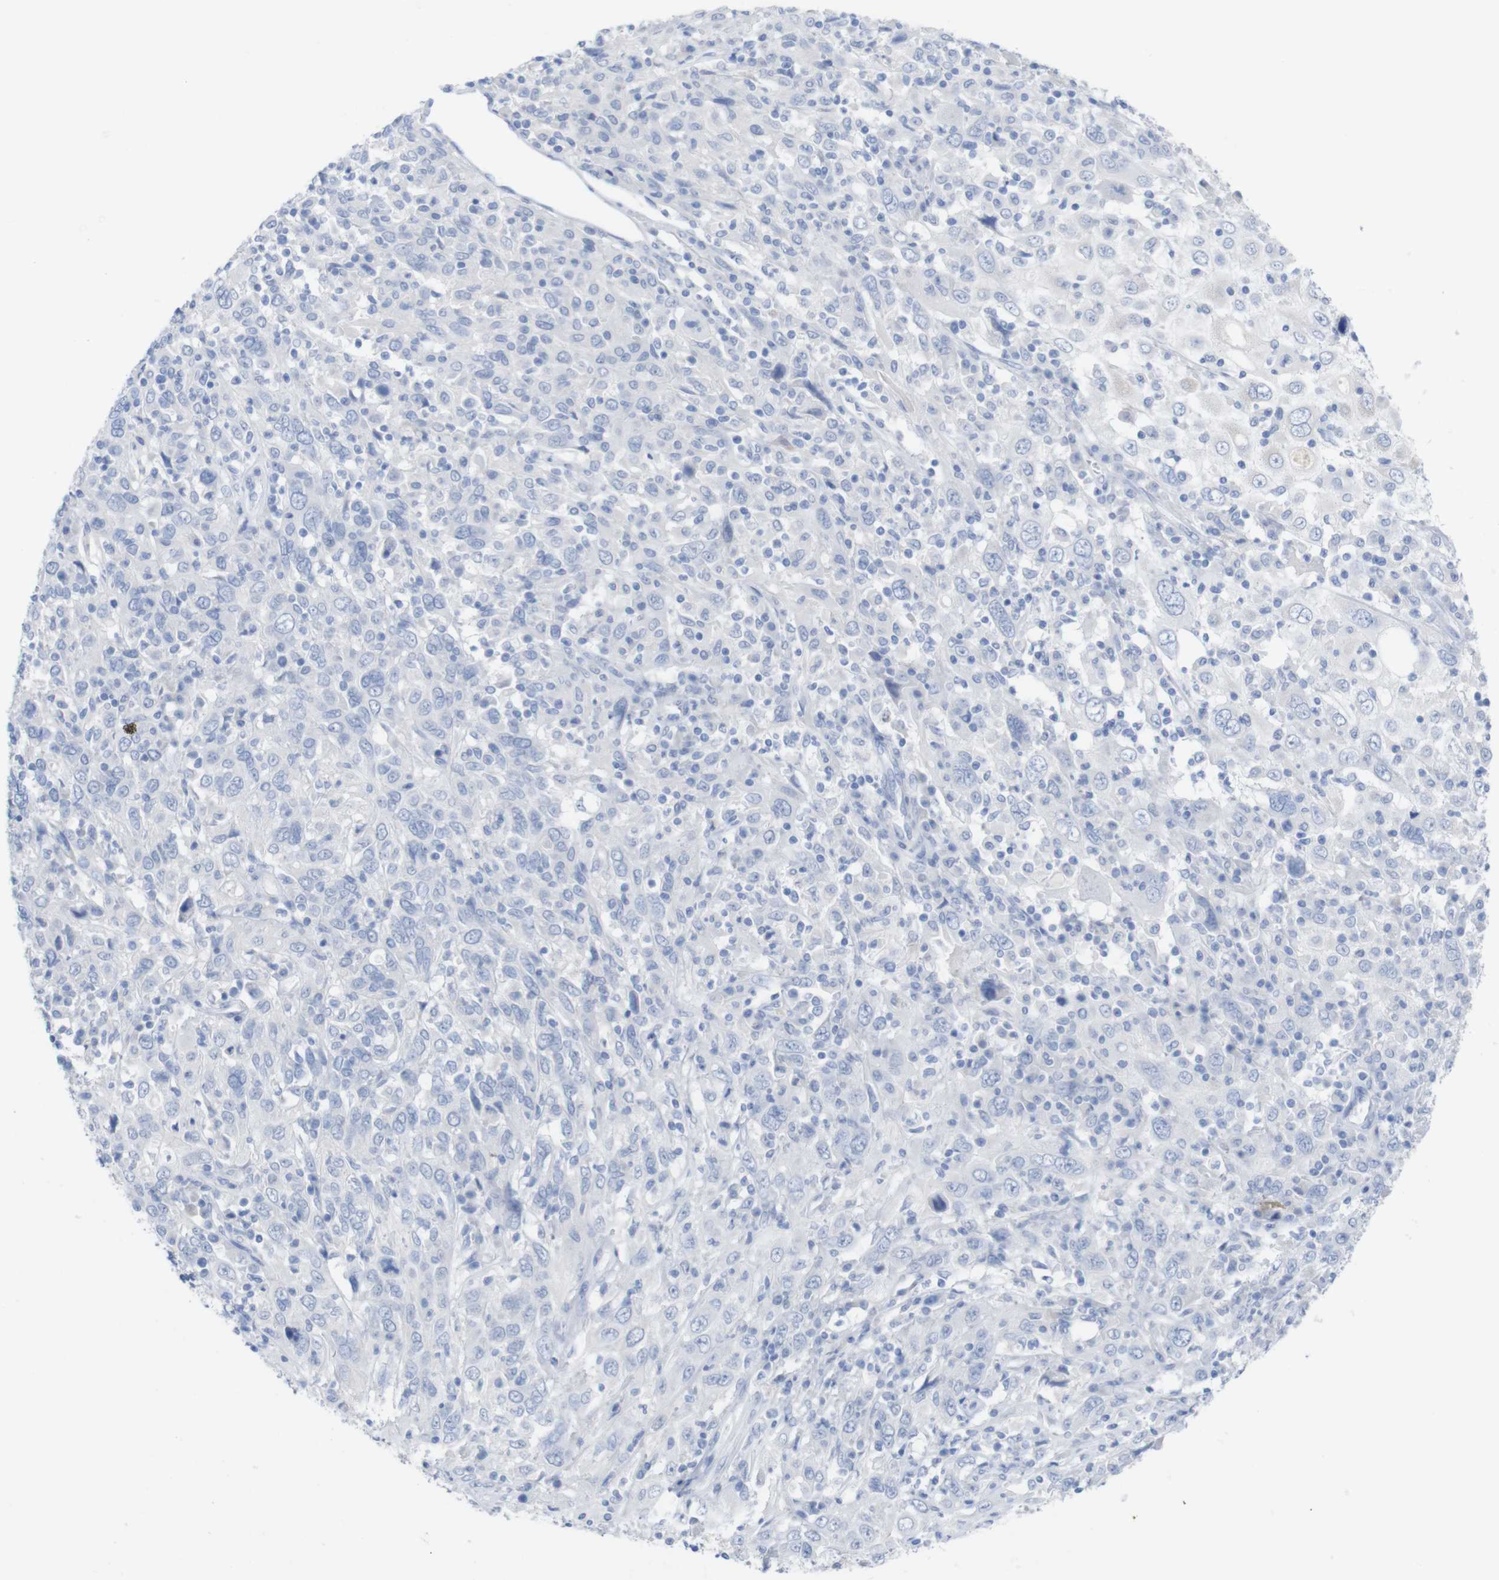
{"staining": {"intensity": "negative", "quantity": "none", "location": "none"}, "tissue": "cervical cancer", "cell_type": "Tumor cells", "image_type": "cancer", "snomed": [{"axis": "morphology", "description": "Squamous cell carcinoma, NOS"}, {"axis": "topography", "description": "Cervix"}], "caption": "Tumor cells show no significant protein staining in cervical squamous cell carcinoma.", "gene": "PNMA1", "patient": {"sex": "female", "age": 46}}